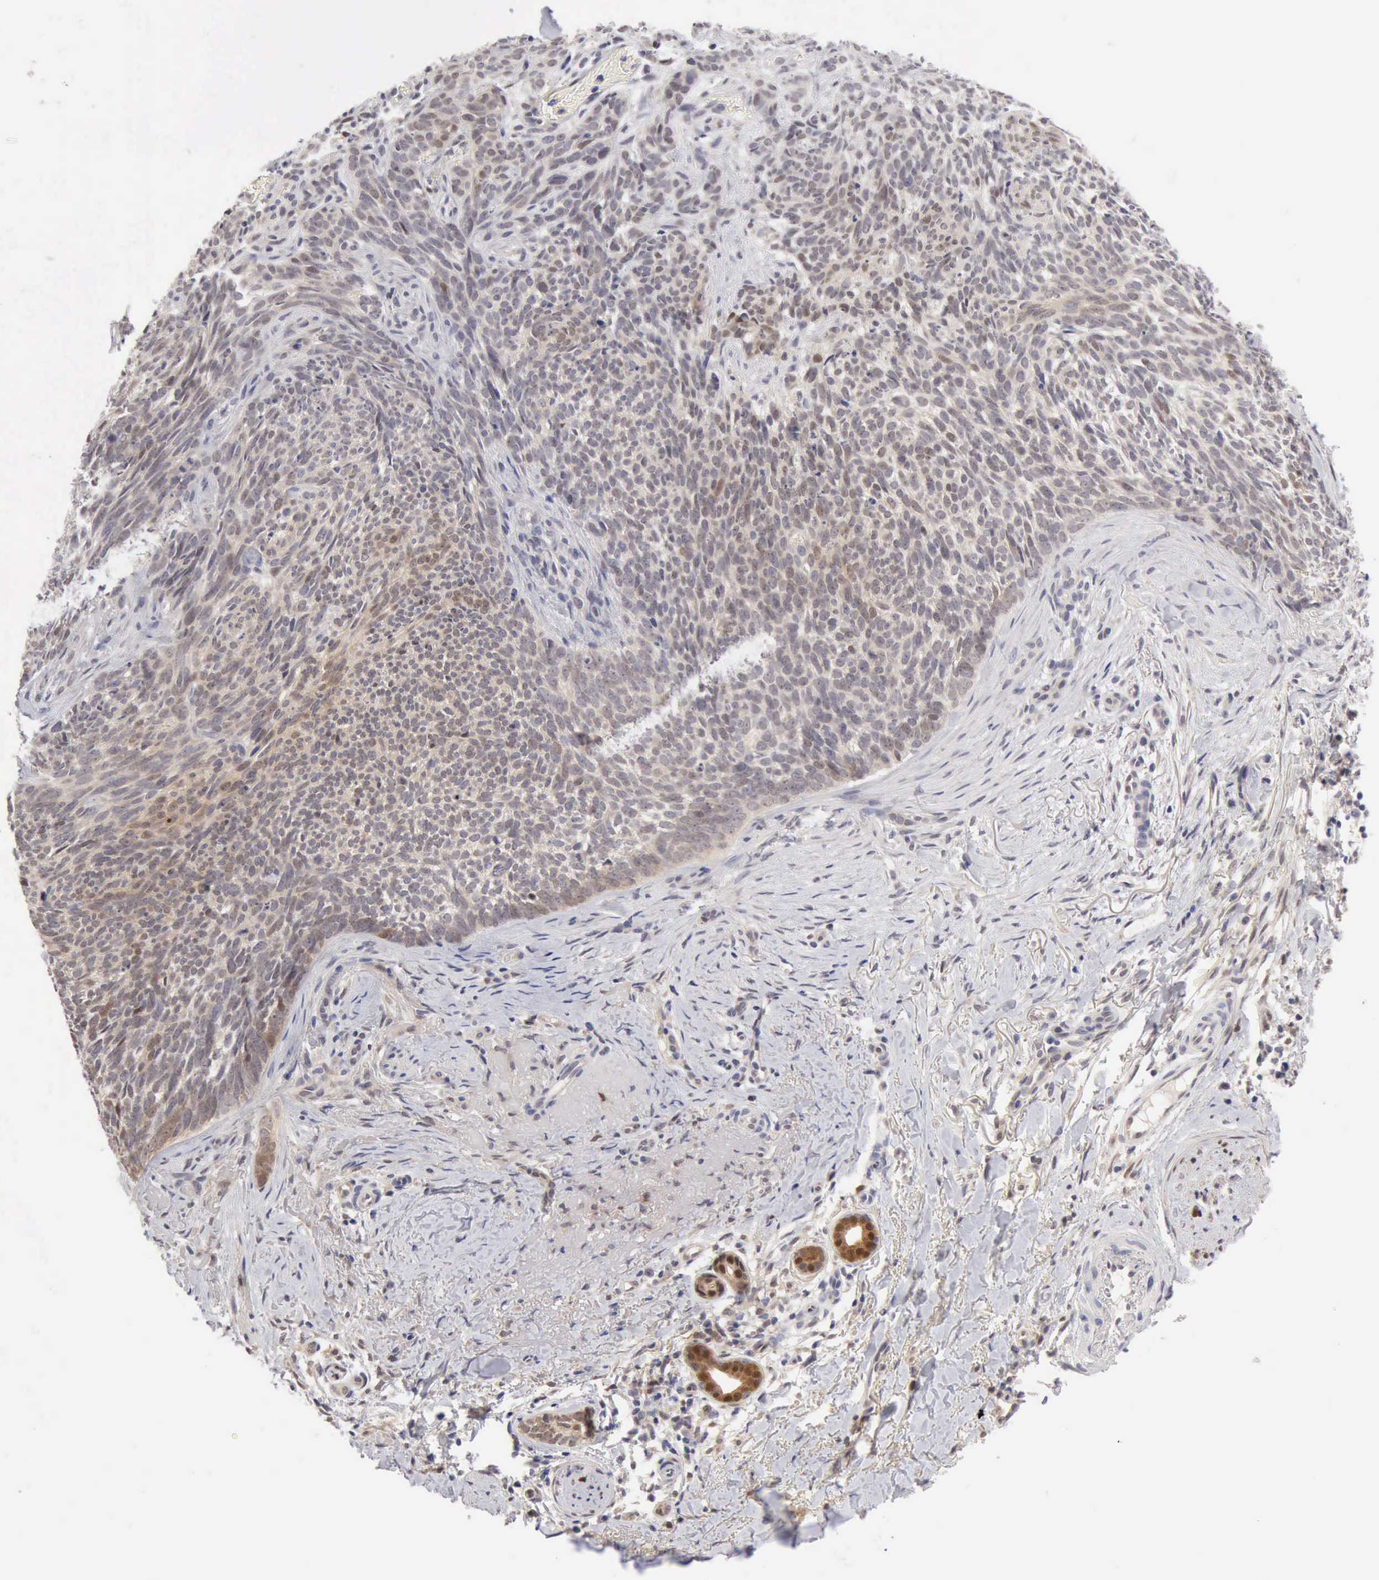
{"staining": {"intensity": "weak", "quantity": "25%-75%", "location": "cytoplasmic/membranous"}, "tissue": "skin cancer", "cell_type": "Tumor cells", "image_type": "cancer", "snomed": [{"axis": "morphology", "description": "Basal cell carcinoma"}, {"axis": "topography", "description": "Skin"}], "caption": "Immunohistochemistry of skin basal cell carcinoma shows low levels of weak cytoplasmic/membranous expression in approximately 25%-75% of tumor cells.", "gene": "PTGR2", "patient": {"sex": "female", "age": 81}}